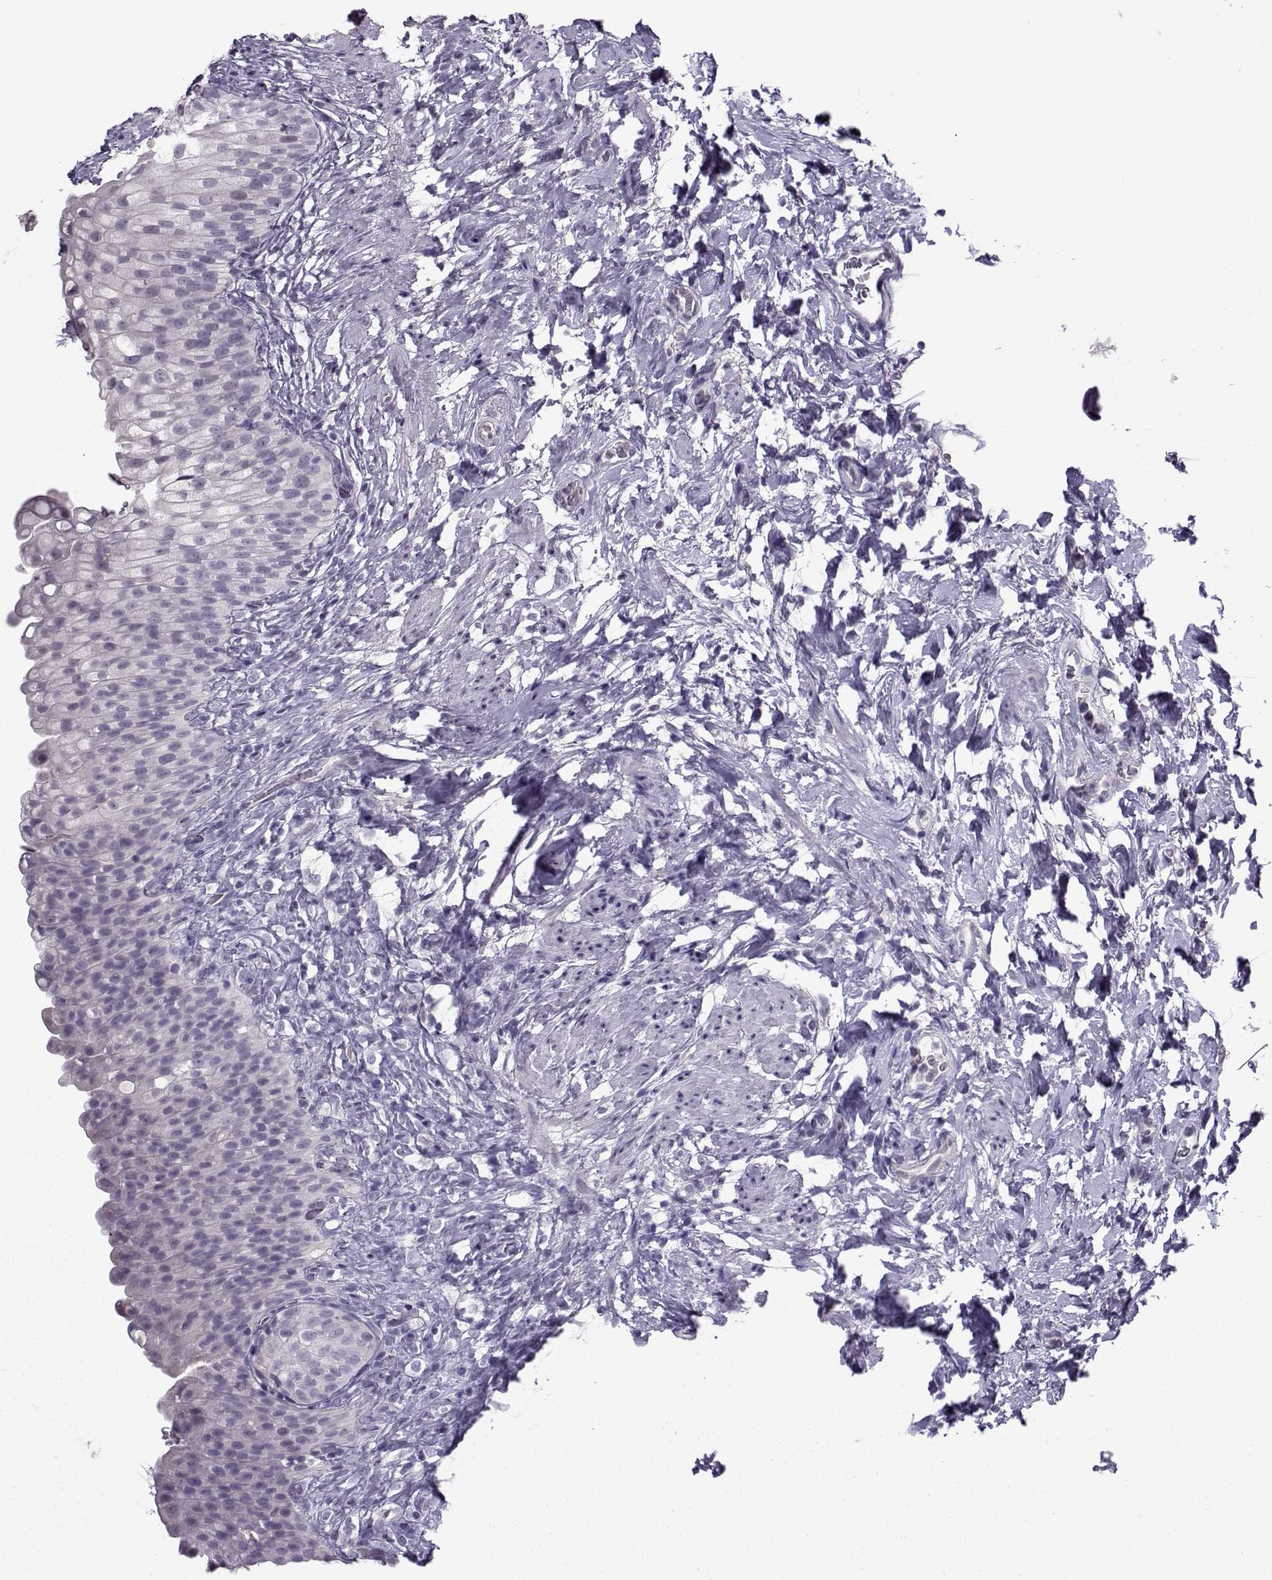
{"staining": {"intensity": "negative", "quantity": "none", "location": "none"}, "tissue": "urinary bladder", "cell_type": "Urothelial cells", "image_type": "normal", "snomed": [{"axis": "morphology", "description": "Normal tissue, NOS"}, {"axis": "topography", "description": "Urinary bladder"}], "caption": "Urinary bladder stained for a protein using immunohistochemistry exhibits no positivity urothelial cells.", "gene": "ASRGL1", "patient": {"sex": "male", "age": 76}}